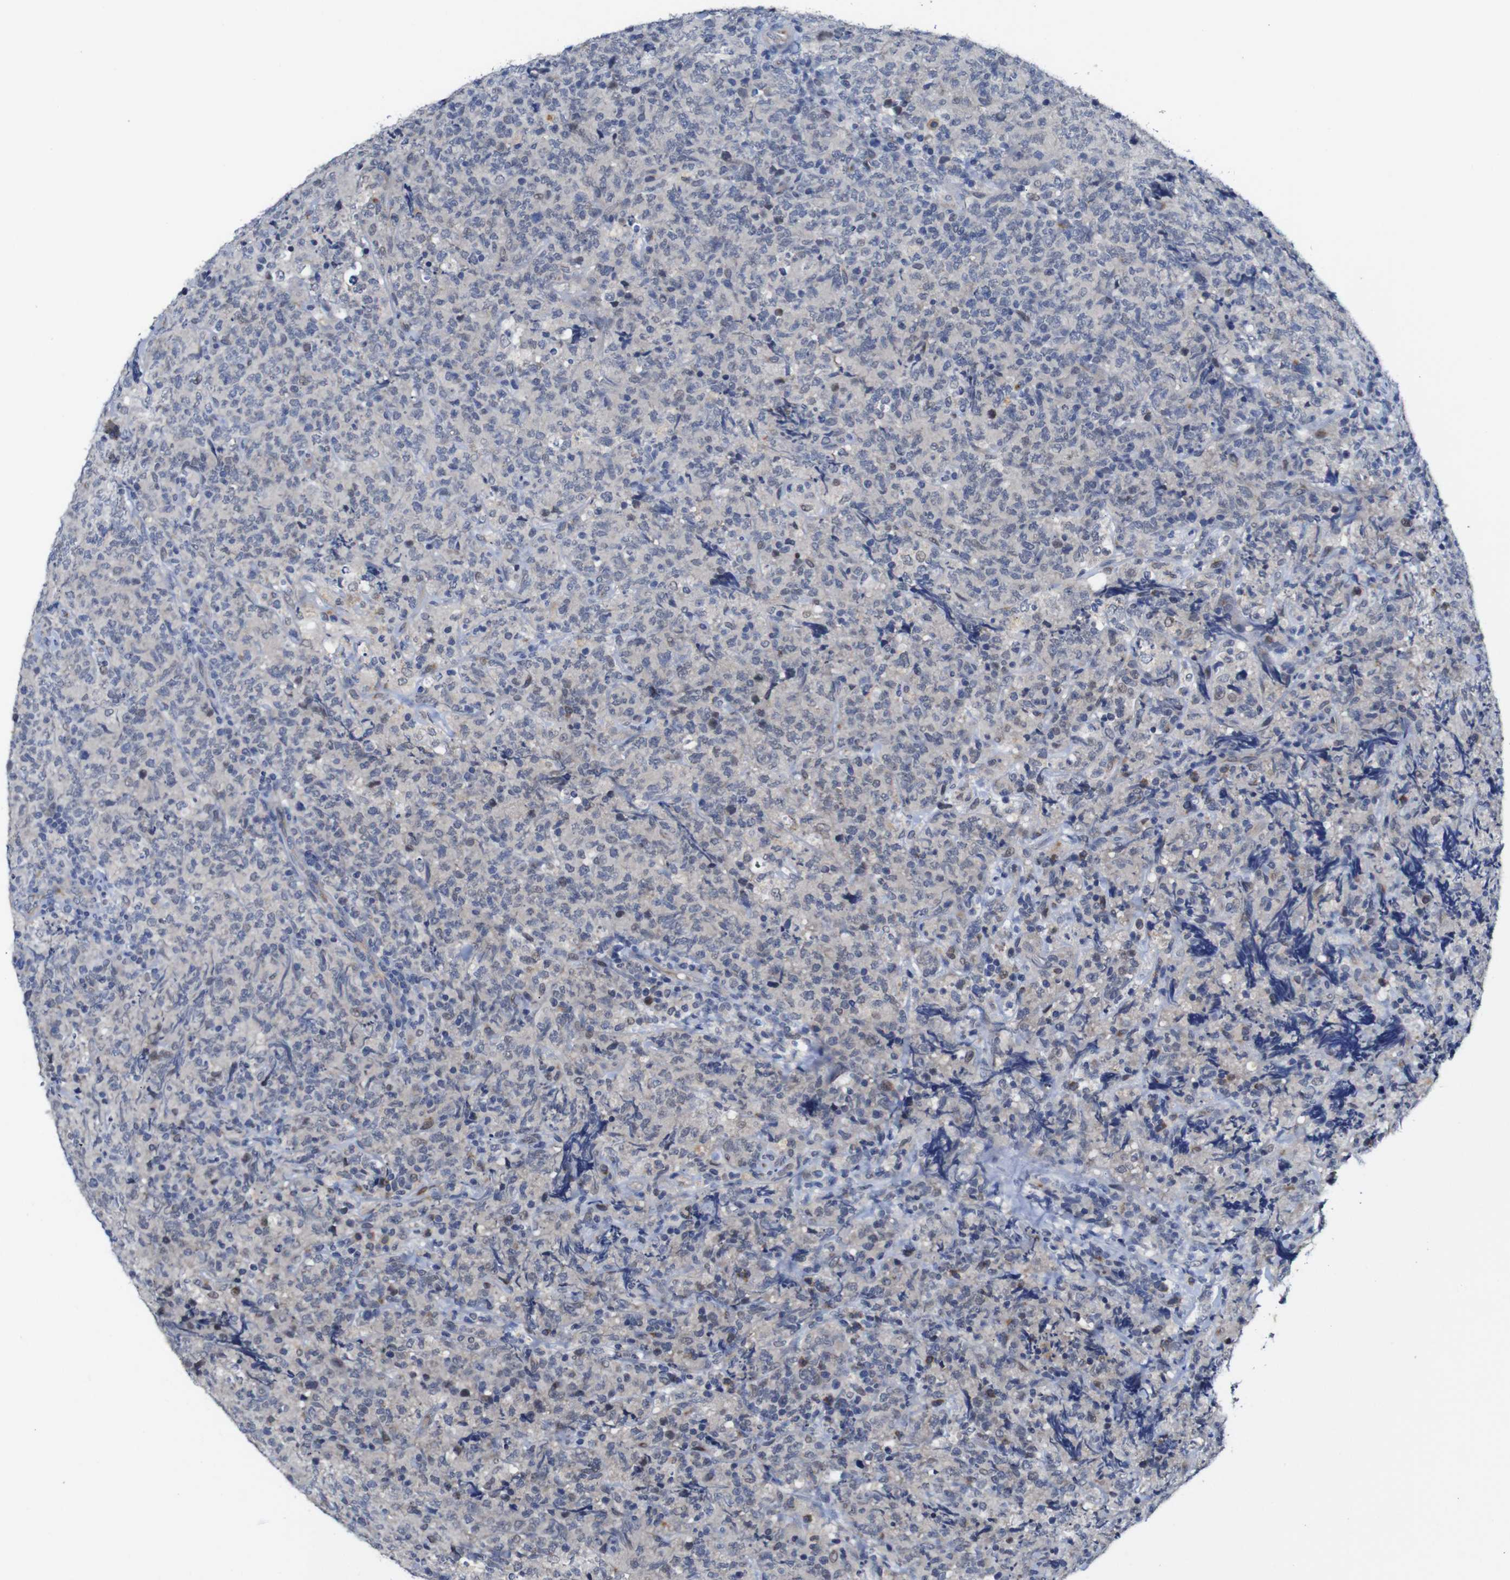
{"staining": {"intensity": "weak", "quantity": "<25%", "location": "nuclear"}, "tissue": "lymphoma", "cell_type": "Tumor cells", "image_type": "cancer", "snomed": [{"axis": "morphology", "description": "Malignant lymphoma, non-Hodgkin's type, High grade"}, {"axis": "topography", "description": "Tonsil"}], "caption": "Tumor cells are negative for brown protein staining in high-grade malignant lymphoma, non-Hodgkin's type. Brightfield microscopy of IHC stained with DAB (3,3'-diaminobenzidine) (brown) and hematoxylin (blue), captured at high magnification.", "gene": "FURIN", "patient": {"sex": "female", "age": 36}}